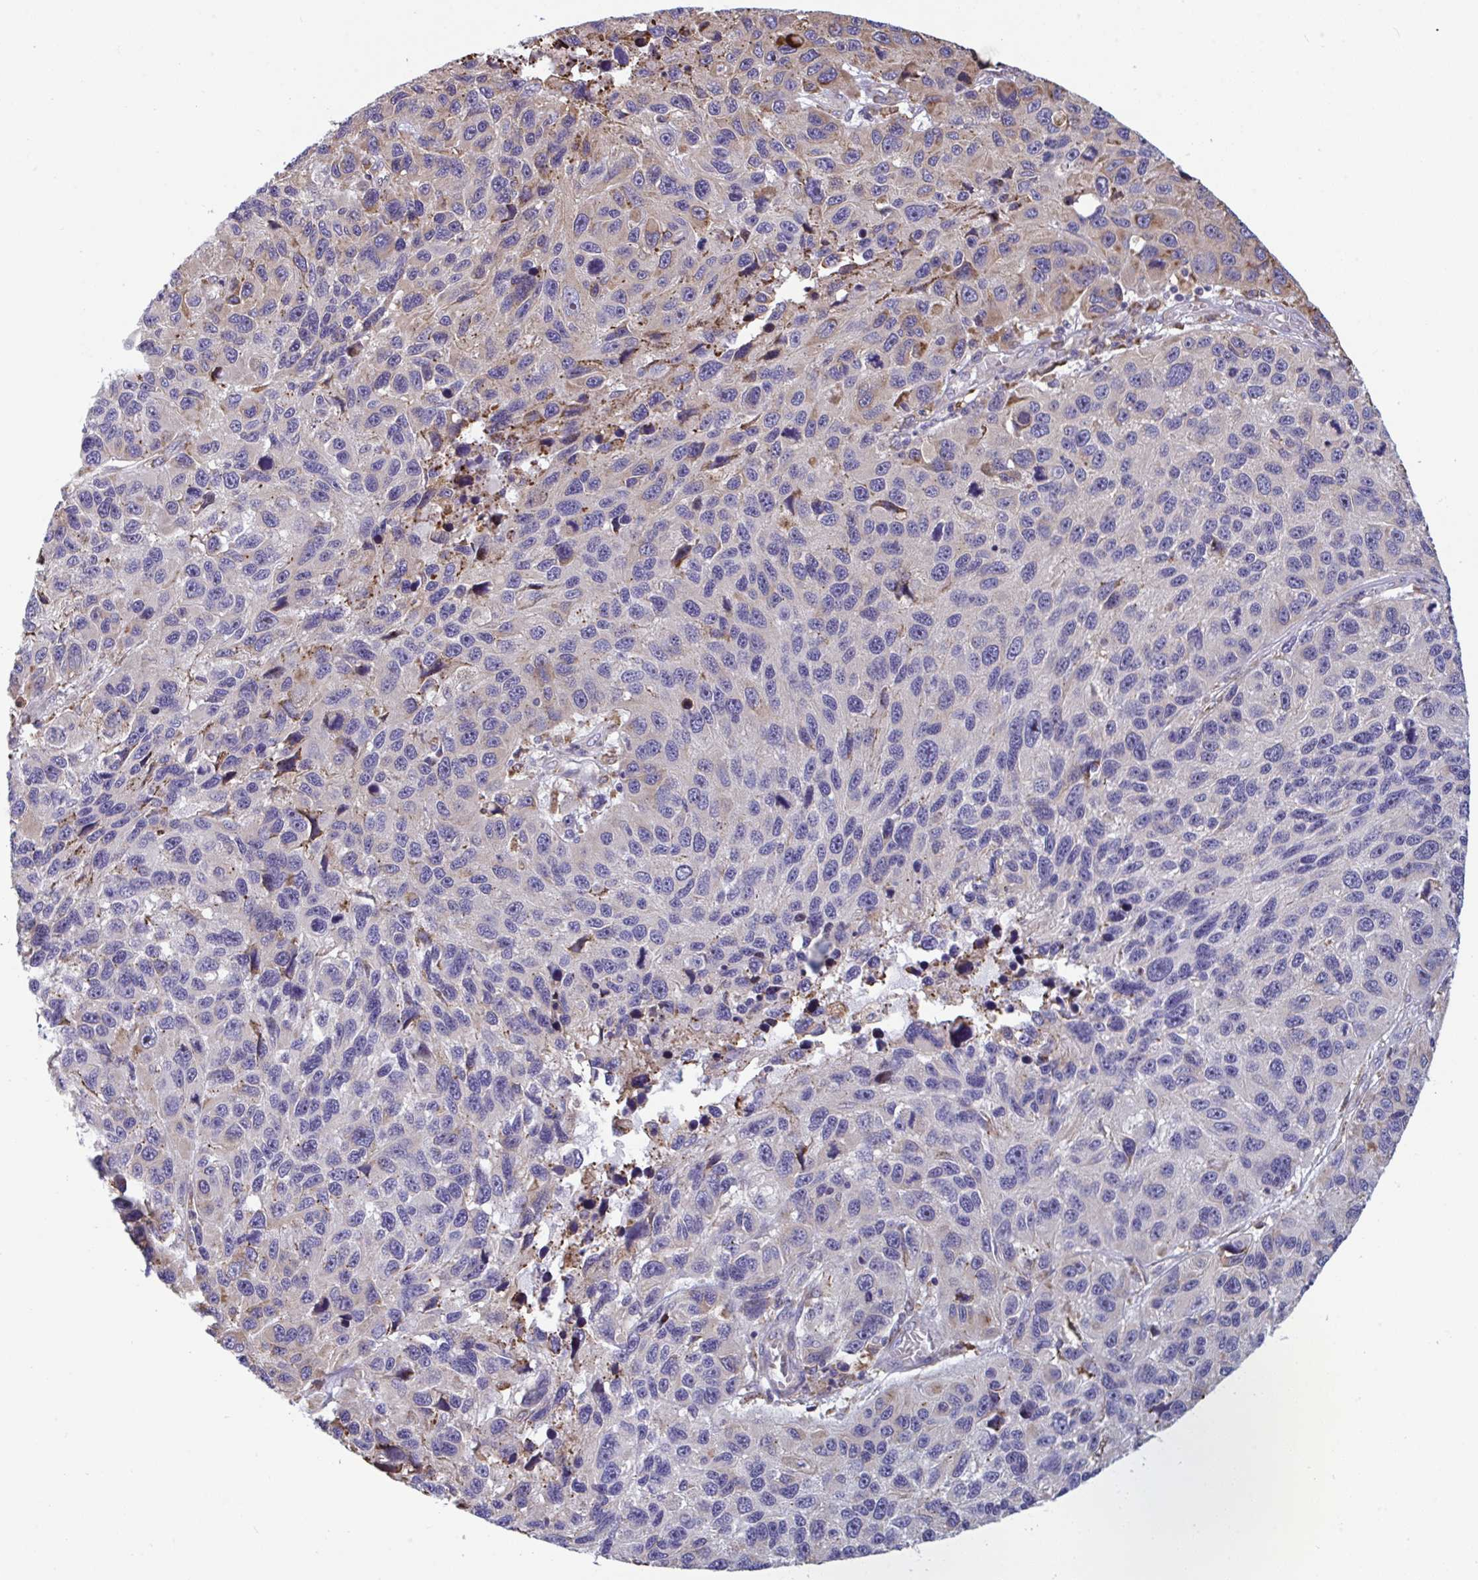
{"staining": {"intensity": "negative", "quantity": "none", "location": "none"}, "tissue": "melanoma", "cell_type": "Tumor cells", "image_type": "cancer", "snomed": [{"axis": "morphology", "description": "Malignant melanoma, NOS"}, {"axis": "topography", "description": "Skin"}], "caption": "Tumor cells show no significant protein expression in melanoma.", "gene": "MYMK", "patient": {"sex": "male", "age": 53}}